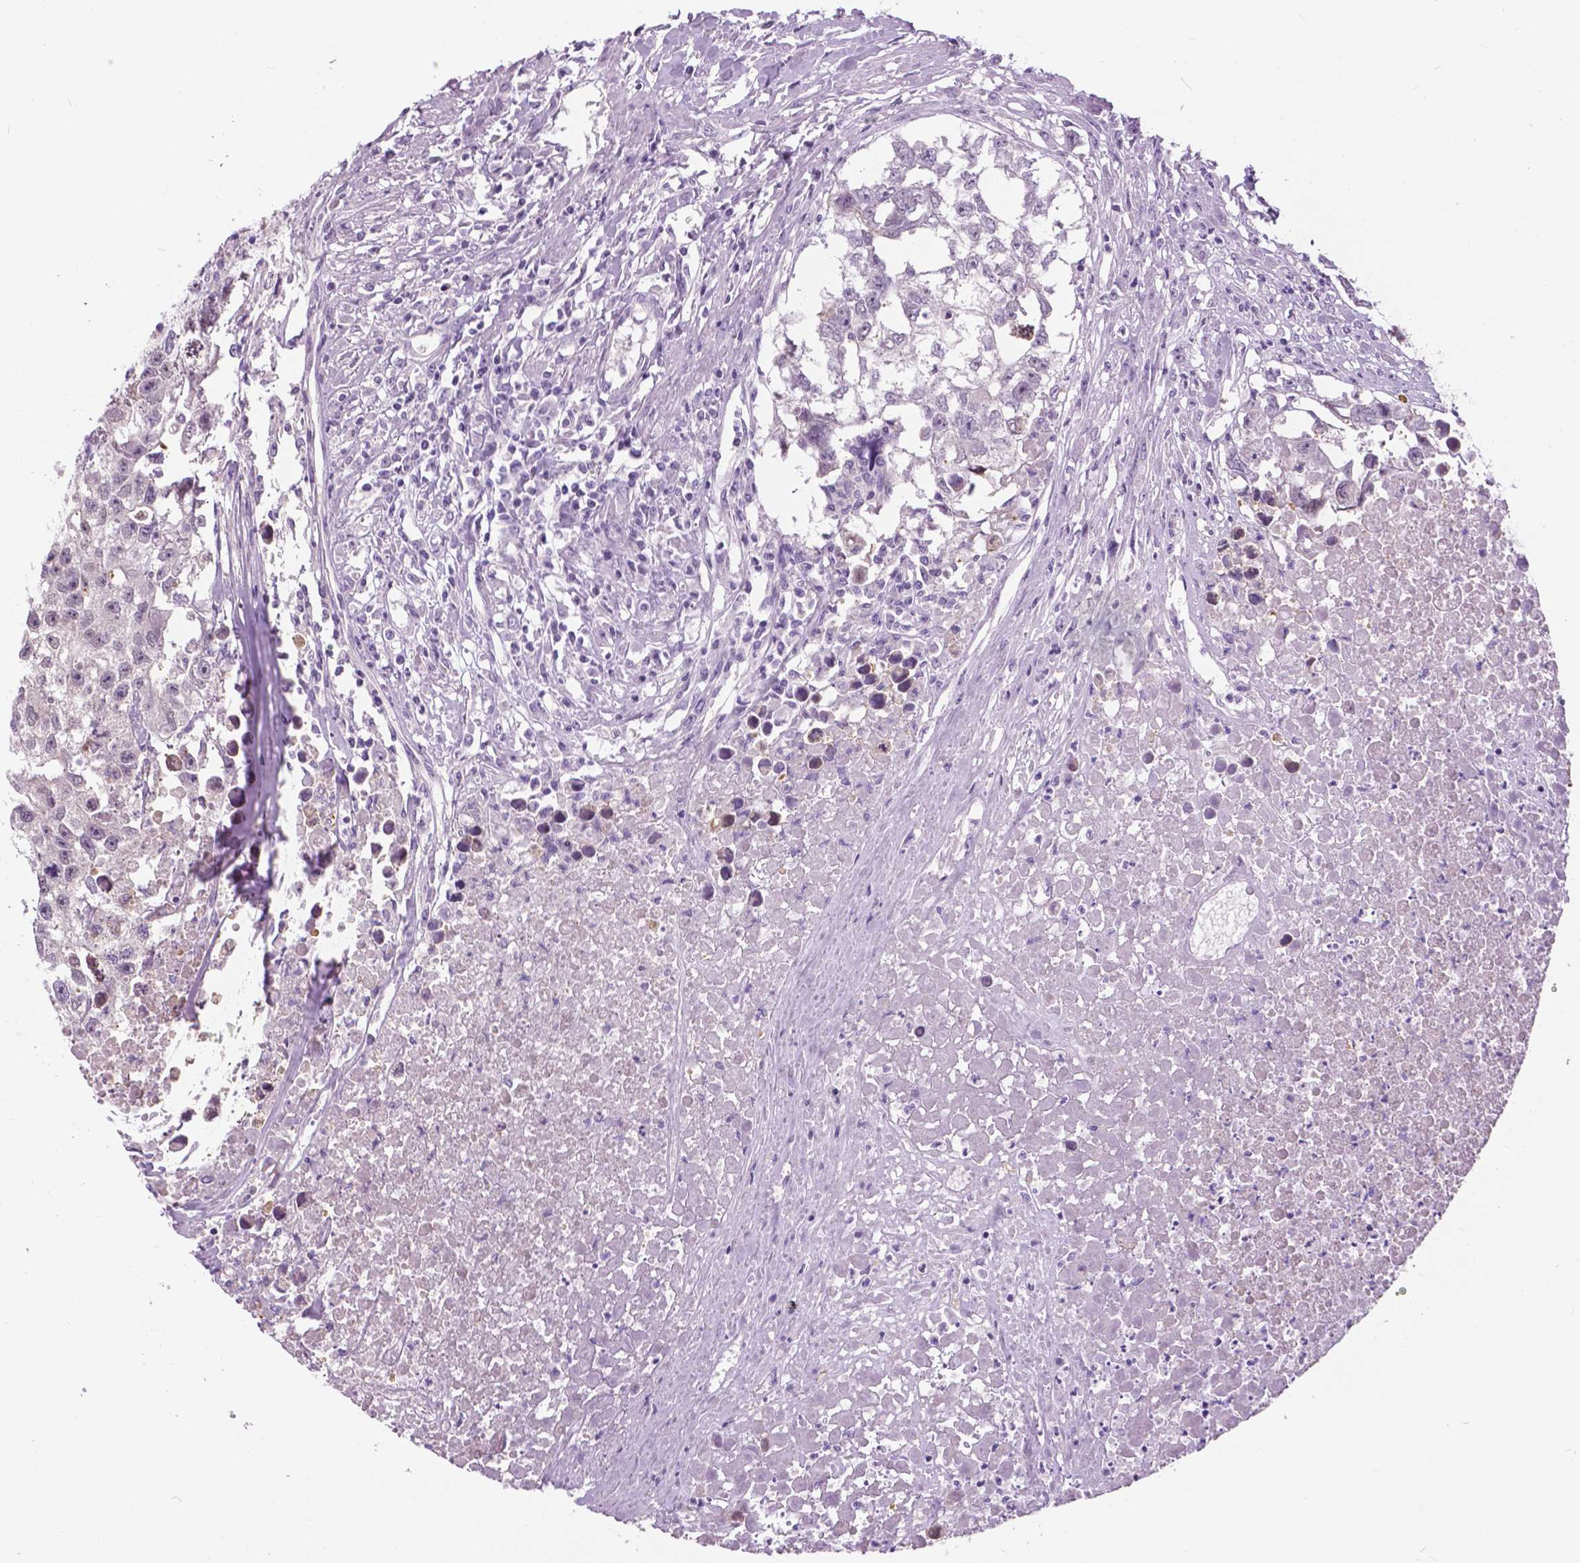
{"staining": {"intensity": "negative", "quantity": "none", "location": "none"}, "tissue": "testis cancer", "cell_type": "Tumor cells", "image_type": "cancer", "snomed": [{"axis": "morphology", "description": "Carcinoma, Embryonal, NOS"}, {"axis": "morphology", "description": "Teratoma, malignant, NOS"}, {"axis": "topography", "description": "Testis"}], "caption": "High magnification brightfield microscopy of testis cancer stained with DAB (3,3'-diaminobenzidine) (brown) and counterstained with hematoxylin (blue): tumor cells show no significant positivity.", "gene": "TP53TG5", "patient": {"sex": "male", "age": 44}}